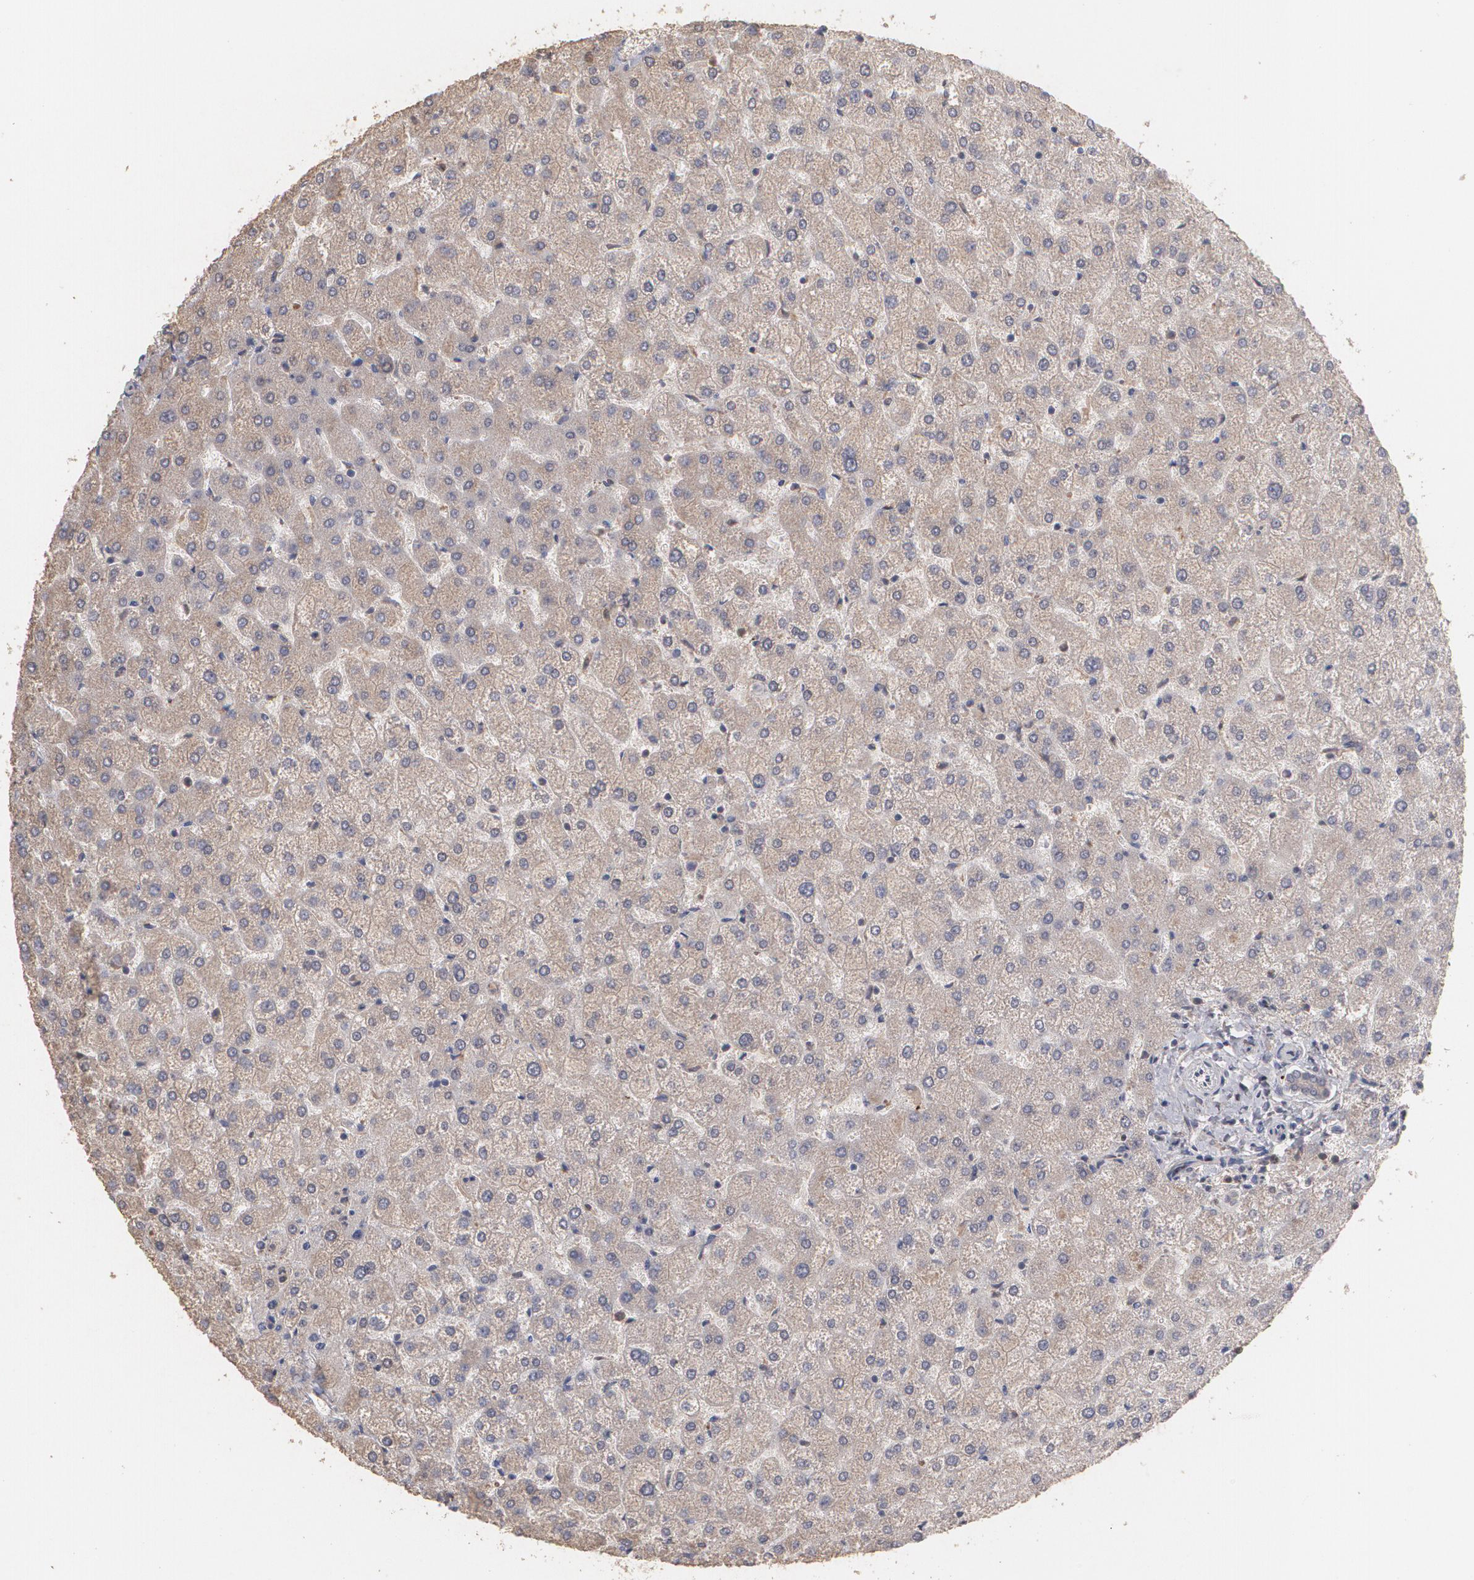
{"staining": {"intensity": "weak", "quantity": "25%-75%", "location": "none"}, "tissue": "liver", "cell_type": "Cholangiocytes", "image_type": "normal", "snomed": [{"axis": "morphology", "description": "Normal tissue, NOS"}, {"axis": "topography", "description": "Liver"}], "caption": "About 25%-75% of cholangiocytes in unremarkable liver reveal weak None protein expression as visualized by brown immunohistochemical staining.", "gene": "HTT", "patient": {"sex": "female", "age": 32}}